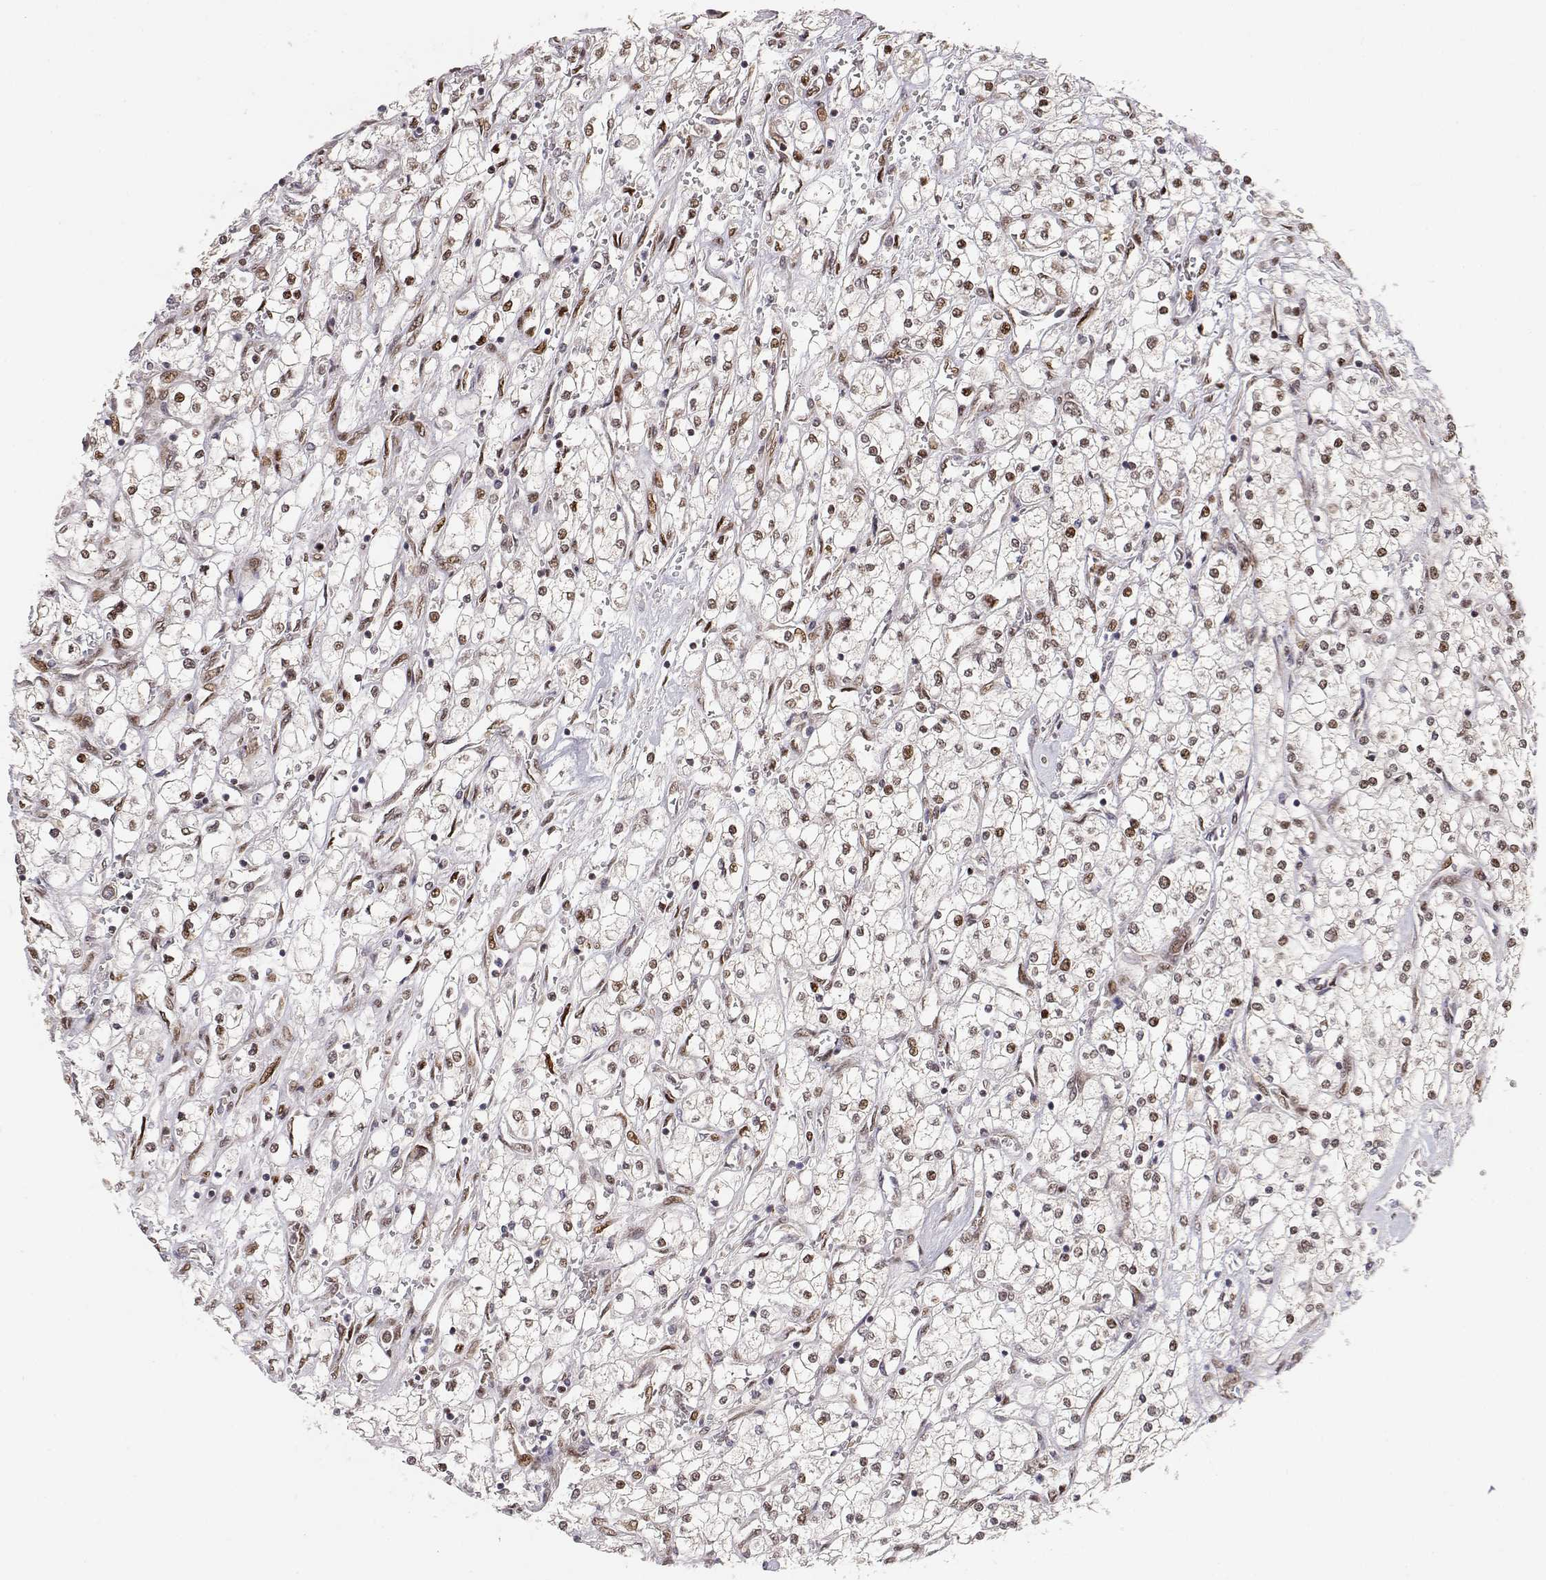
{"staining": {"intensity": "moderate", "quantity": "25%-75%", "location": "nuclear"}, "tissue": "renal cancer", "cell_type": "Tumor cells", "image_type": "cancer", "snomed": [{"axis": "morphology", "description": "Adenocarcinoma, NOS"}, {"axis": "topography", "description": "Kidney"}], "caption": "Protein staining exhibits moderate nuclear expression in approximately 25%-75% of tumor cells in adenocarcinoma (renal).", "gene": "BRCA1", "patient": {"sex": "male", "age": 80}}